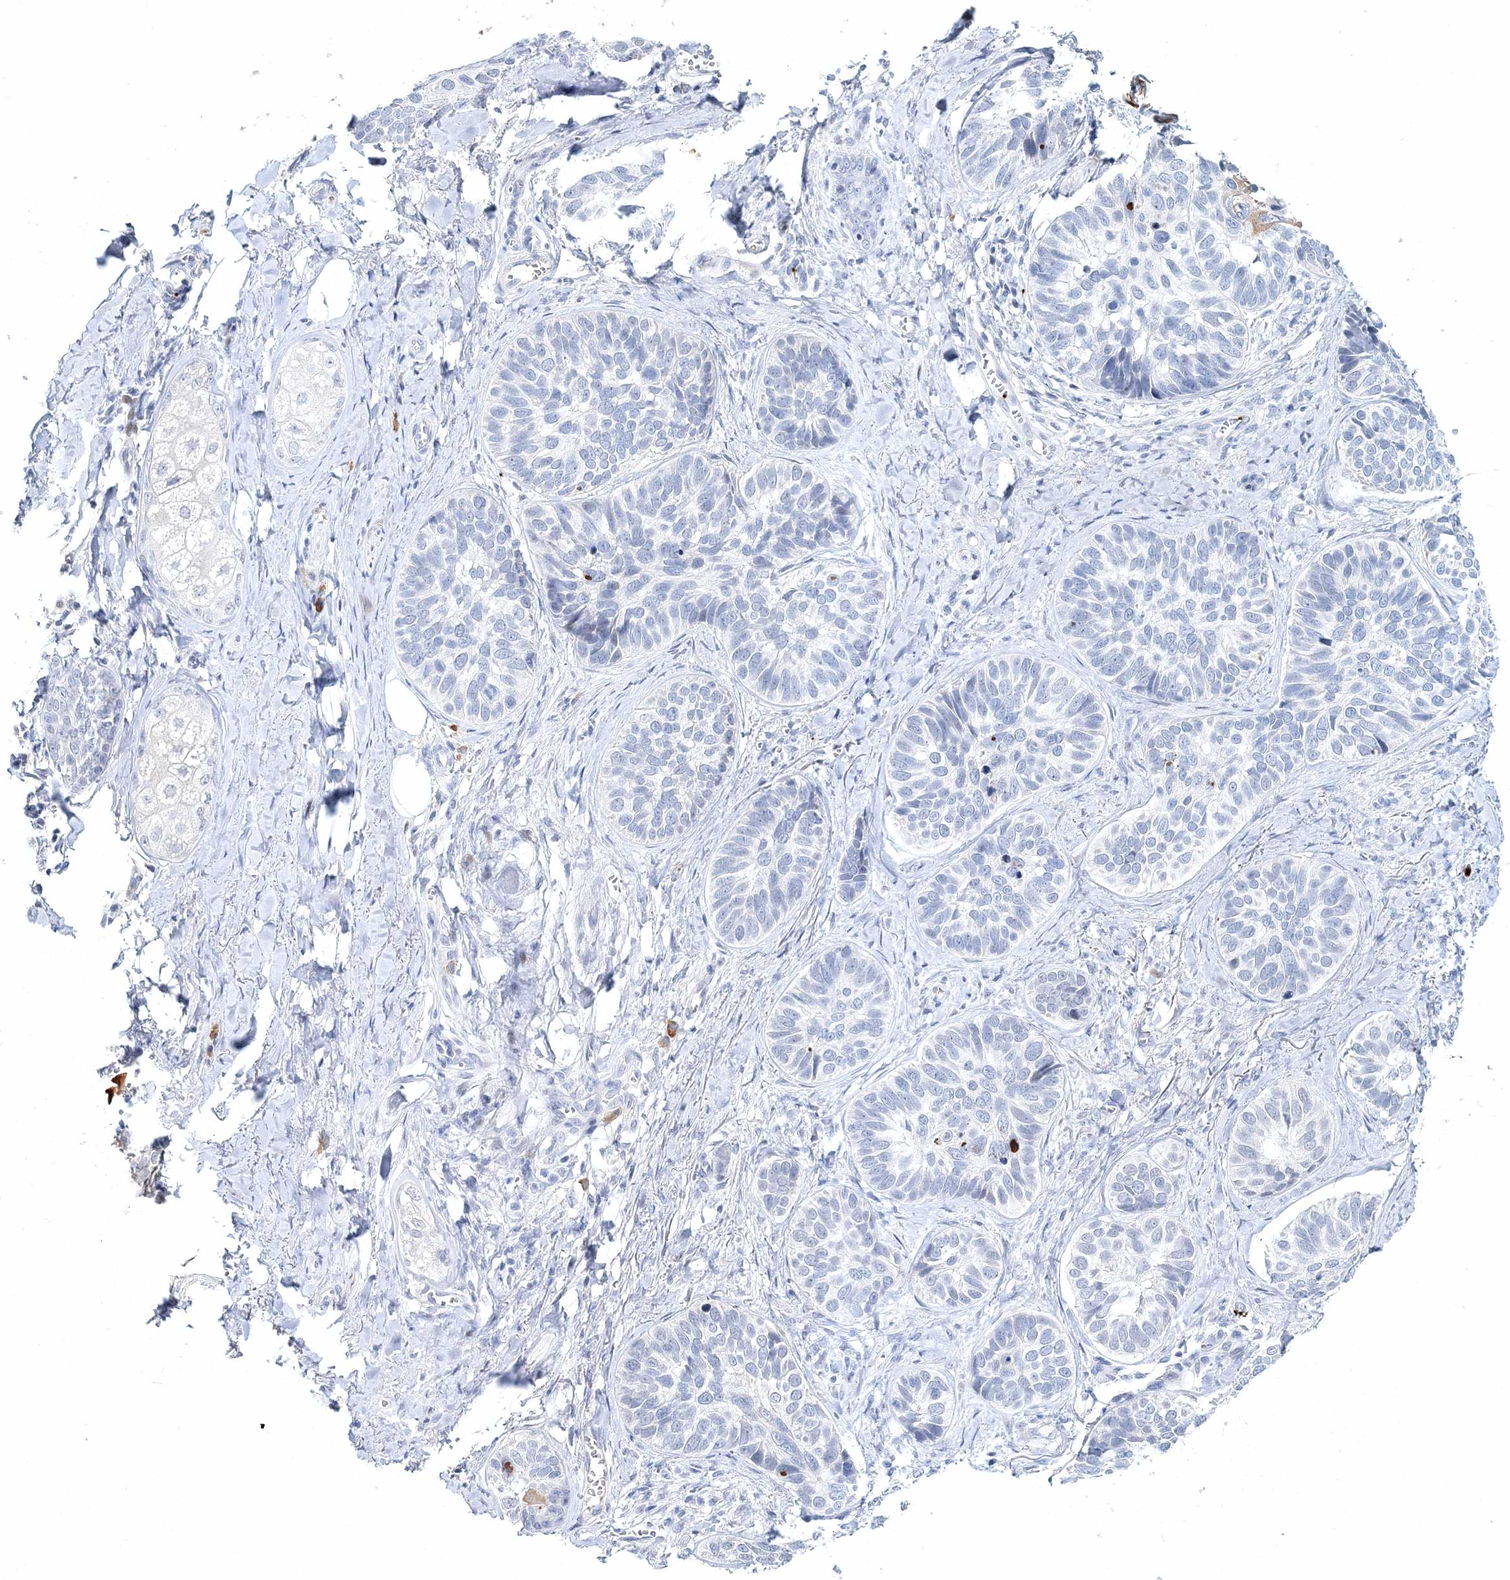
{"staining": {"intensity": "negative", "quantity": "none", "location": "none"}, "tissue": "skin cancer", "cell_type": "Tumor cells", "image_type": "cancer", "snomed": [{"axis": "morphology", "description": "Basal cell carcinoma"}, {"axis": "topography", "description": "Skin"}], "caption": "Tumor cells show no significant staining in skin cancer (basal cell carcinoma).", "gene": "MYOZ2", "patient": {"sex": "male", "age": 62}}